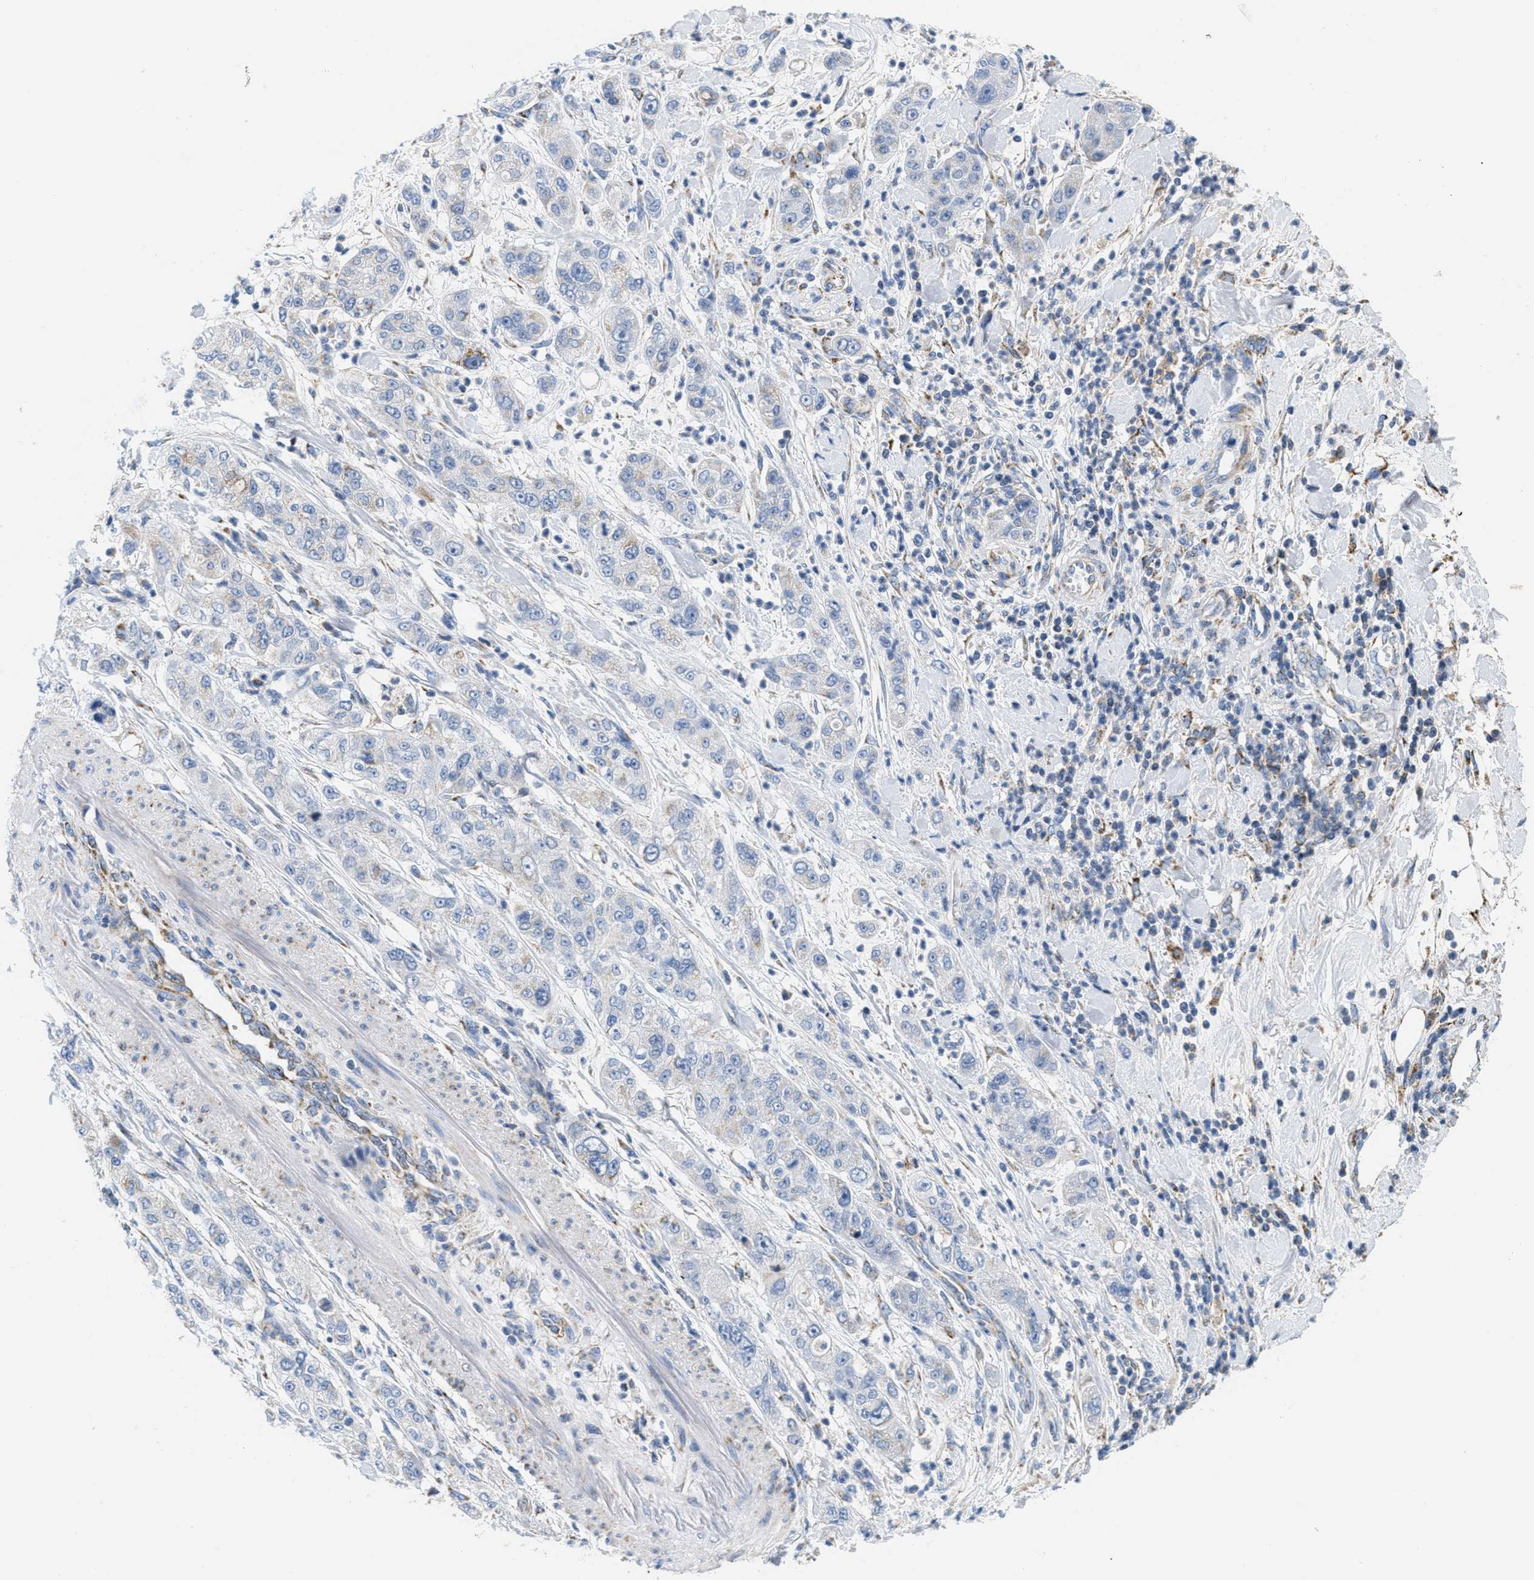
{"staining": {"intensity": "negative", "quantity": "none", "location": "none"}, "tissue": "pancreatic cancer", "cell_type": "Tumor cells", "image_type": "cancer", "snomed": [{"axis": "morphology", "description": "Adenocarcinoma, NOS"}, {"axis": "topography", "description": "Pancreas"}], "caption": "This is a photomicrograph of immunohistochemistry (IHC) staining of adenocarcinoma (pancreatic), which shows no staining in tumor cells. Brightfield microscopy of IHC stained with DAB (3,3'-diaminobenzidine) (brown) and hematoxylin (blue), captured at high magnification.", "gene": "KCNJ5", "patient": {"sex": "female", "age": 78}}